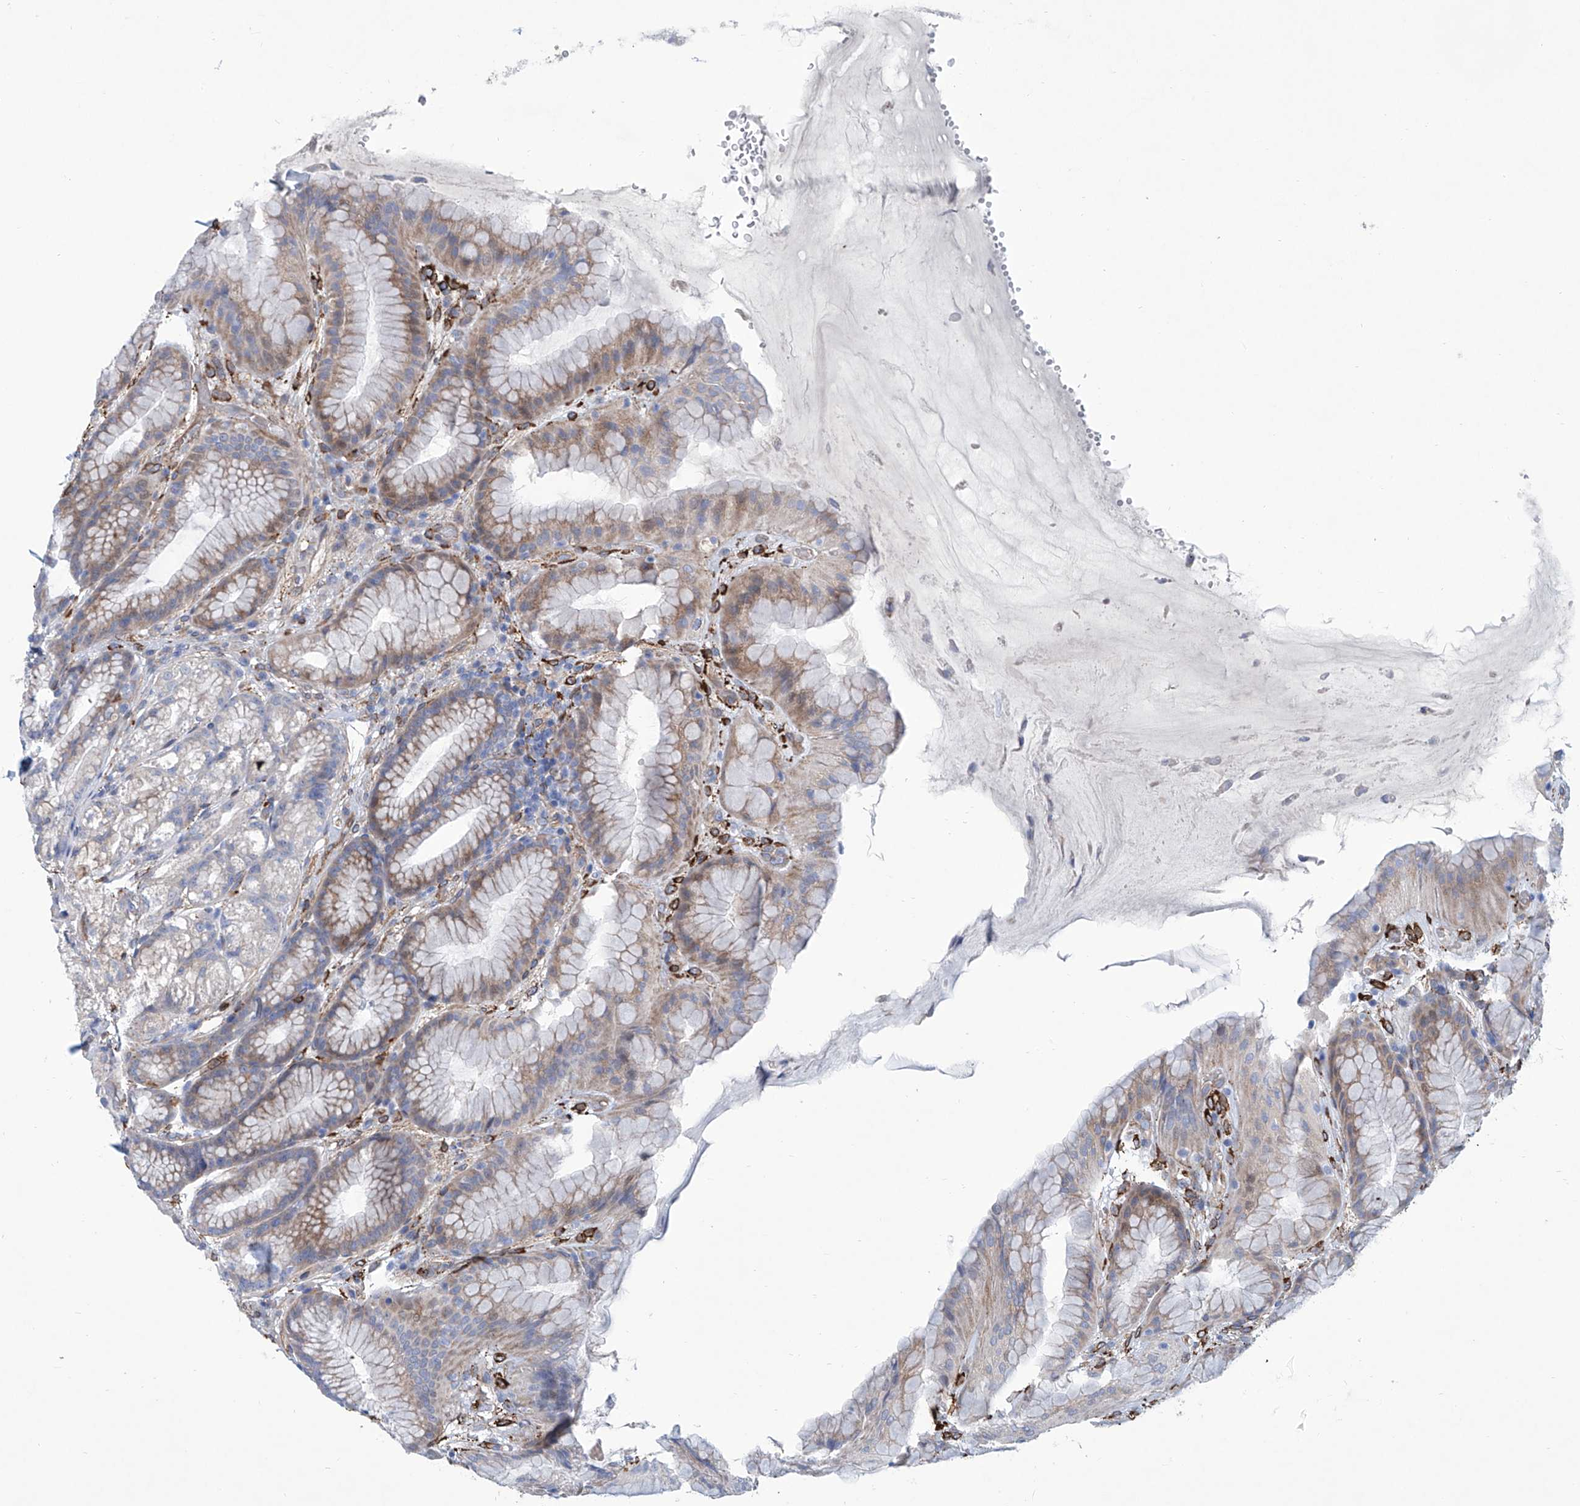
{"staining": {"intensity": "moderate", "quantity": "<25%", "location": "cytoplasmic/membranous"}, "tissue": "stomach", "cell_type": "Glandular cells", "image_type": "normal", "snomed": [{"axis": "morphology", "description": "Normal tissue, NOS"}, {"axis": "topography", "description": "Stomach"}], "caption": "Protein expression analysis of normal stomach reveals moderate cytoplasmic/membranous positivity in approximately <25% of glandular cells. (Stains: DAB (3,3'-diaminobenzidine) in brown, nuclei in blue, Microscopy: brightfield microscopy at high magnification).", "gene": "TNN", "patient": {"sex": "male", "age": 57}}